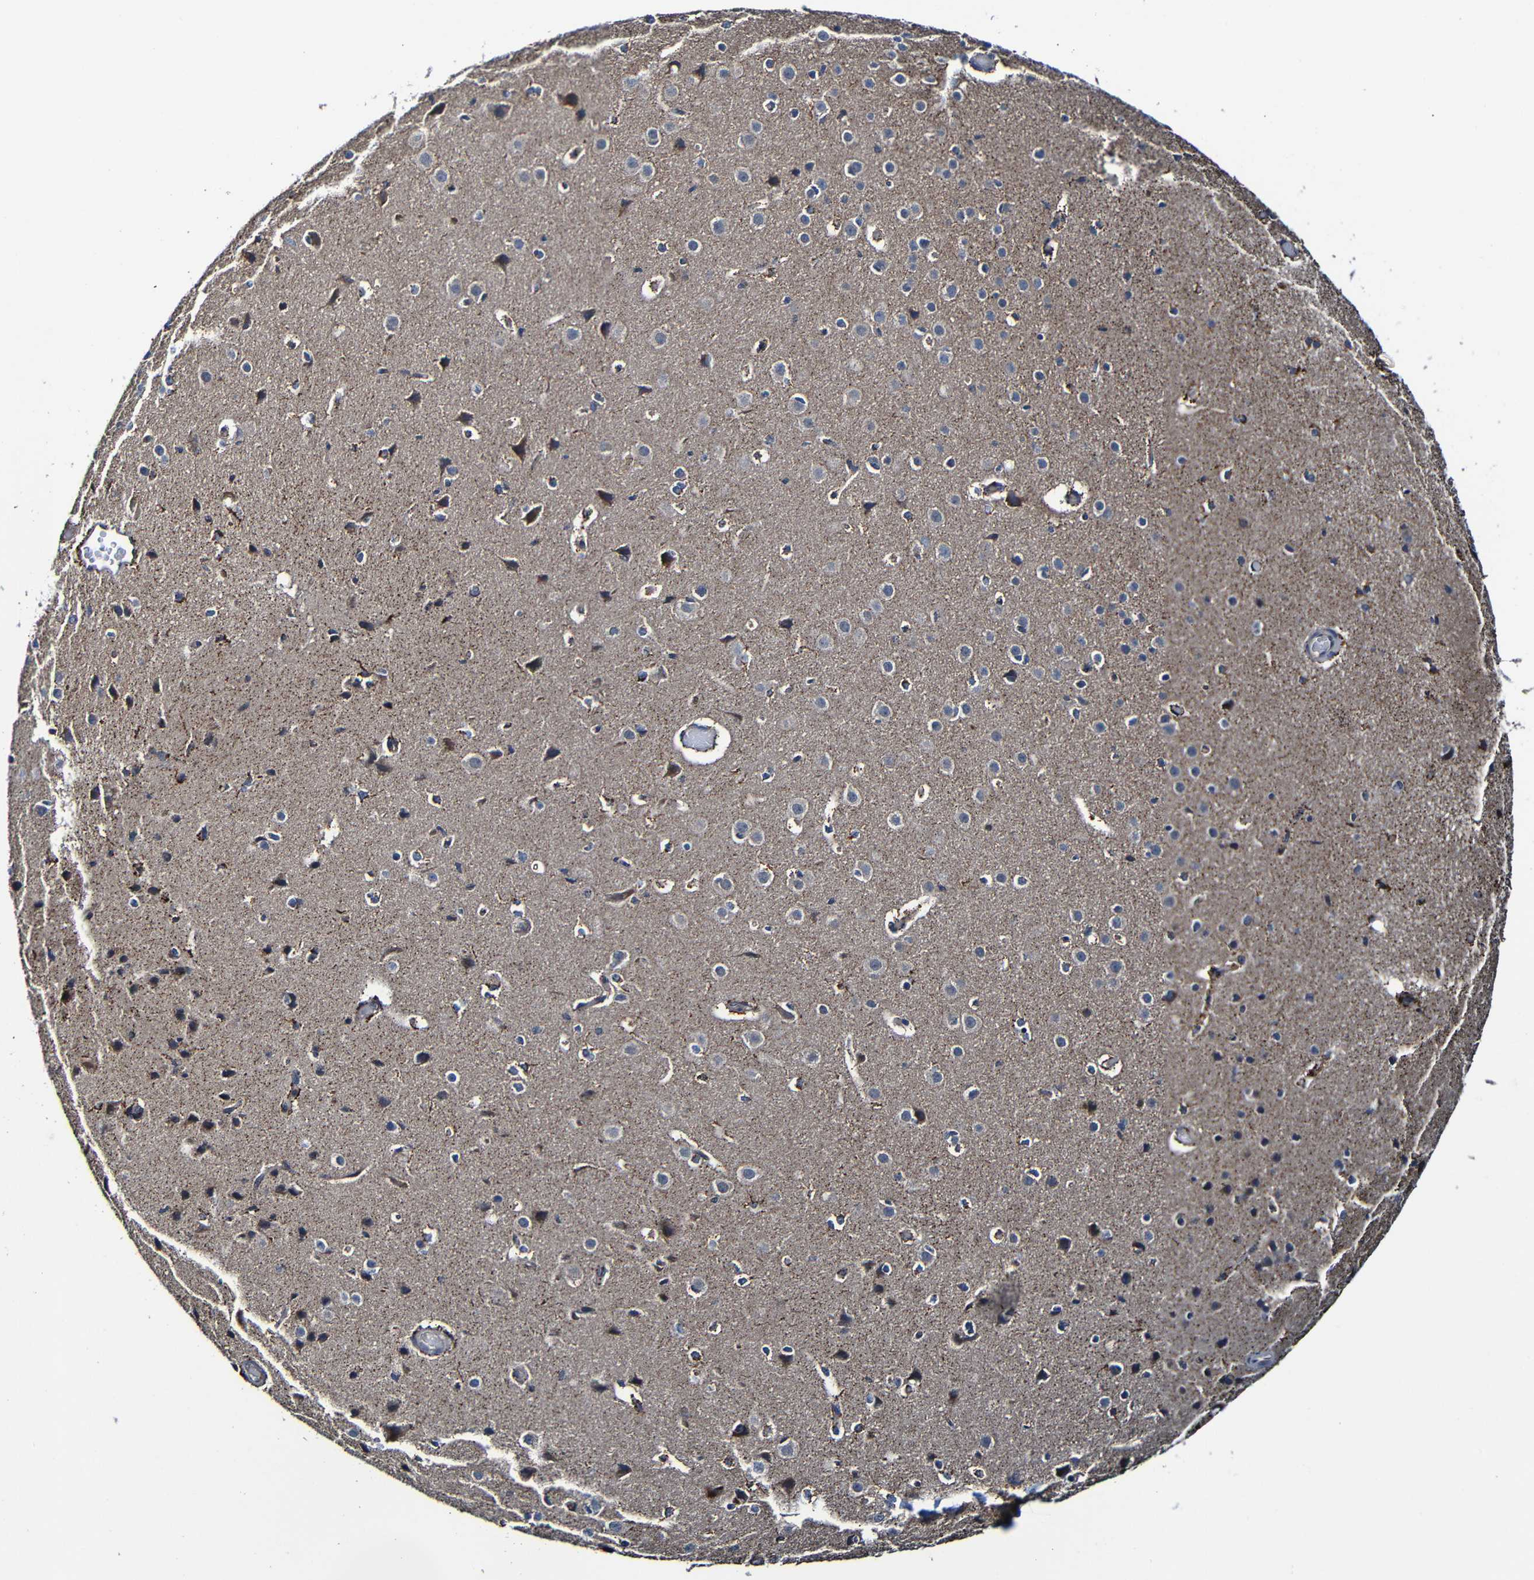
{"staining": {"intensity": "weak", "quantity": "25%-75%", "location": "cytoplasmic/membranous"}, "tissue": "cerebral cortex", "cell_type": "Endothelial cells", "image_type": "normal", "snomed": [{"axis": "morphology", "description": "Normal tissue, NOS"}, {"axis": "morphology", "description": "Developmental malformation"}, {"axis": "topography", "description": "Cerebral cortex"}], "caption": "Protein staining shows weak cytoplasmic/membranous staining in approximately 25%-75% of endothelial cells in benign cerebral cortex. Nuclei are stained in blue.", "gene": "ADAM15", "patient": {"sex": "female", "age": 30}}